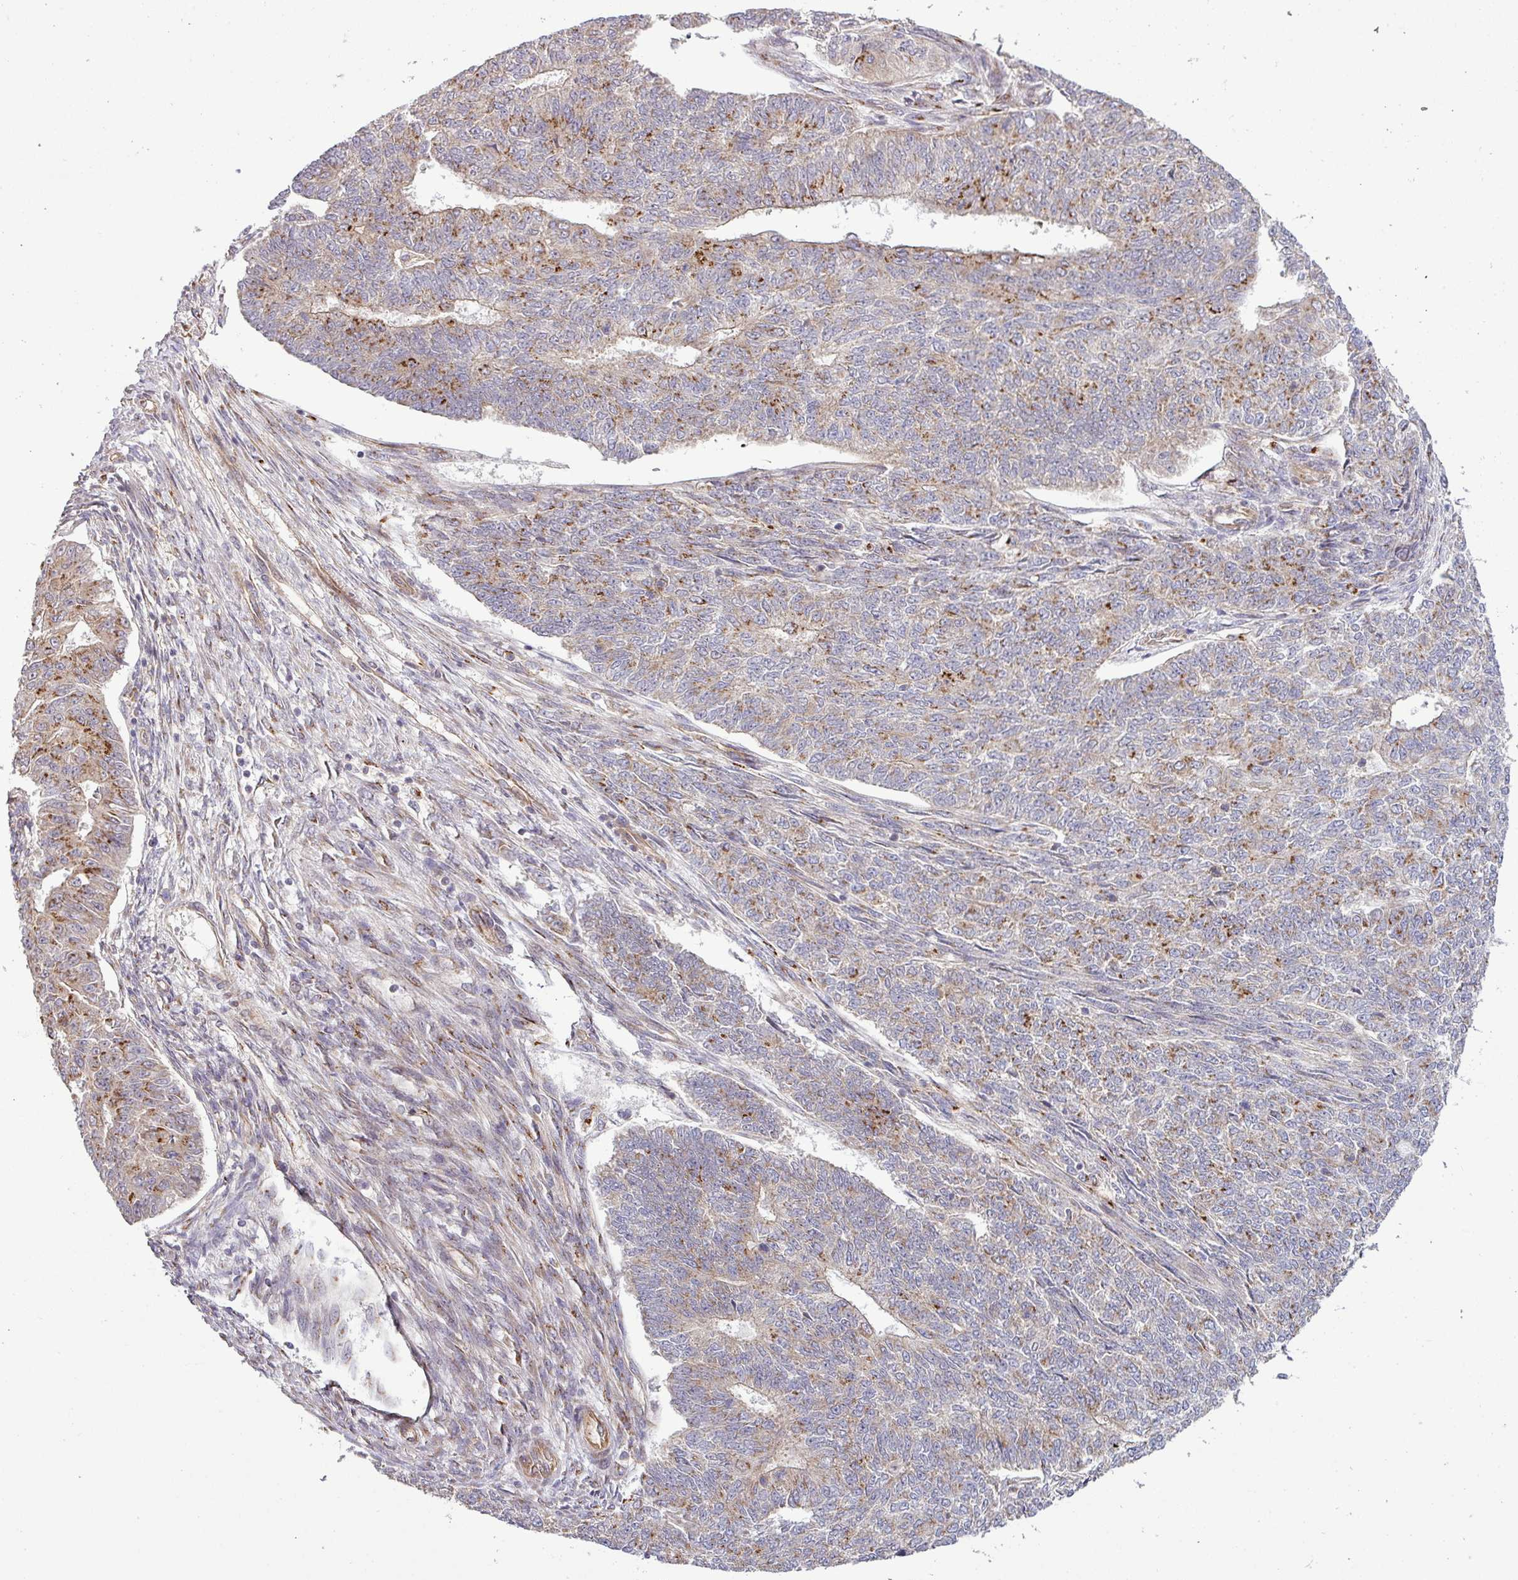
{"staining": {"intensity": "moderate", "quantity": "25%-75%", "location": "cytoplasmic/membranous"}, "tissue": "endometrial cancer", "cell_type": "Tumor cells", "image_type": "cancer", "snomed": [{"axis": "morphology", "description": "Adenocarcinoma, NOS"}, {"axis": "topography", "description": "Endometrium"}], "caption": "Endometrial cancer (adenocarcinoma) stained for a protein (brown) displays moderate cytoplasmic/membranous positive staining in approximately 25%-75% of tumor cells.", "gene": "TIMMDC1", "patient": {"sex": "female", "age": 32}}